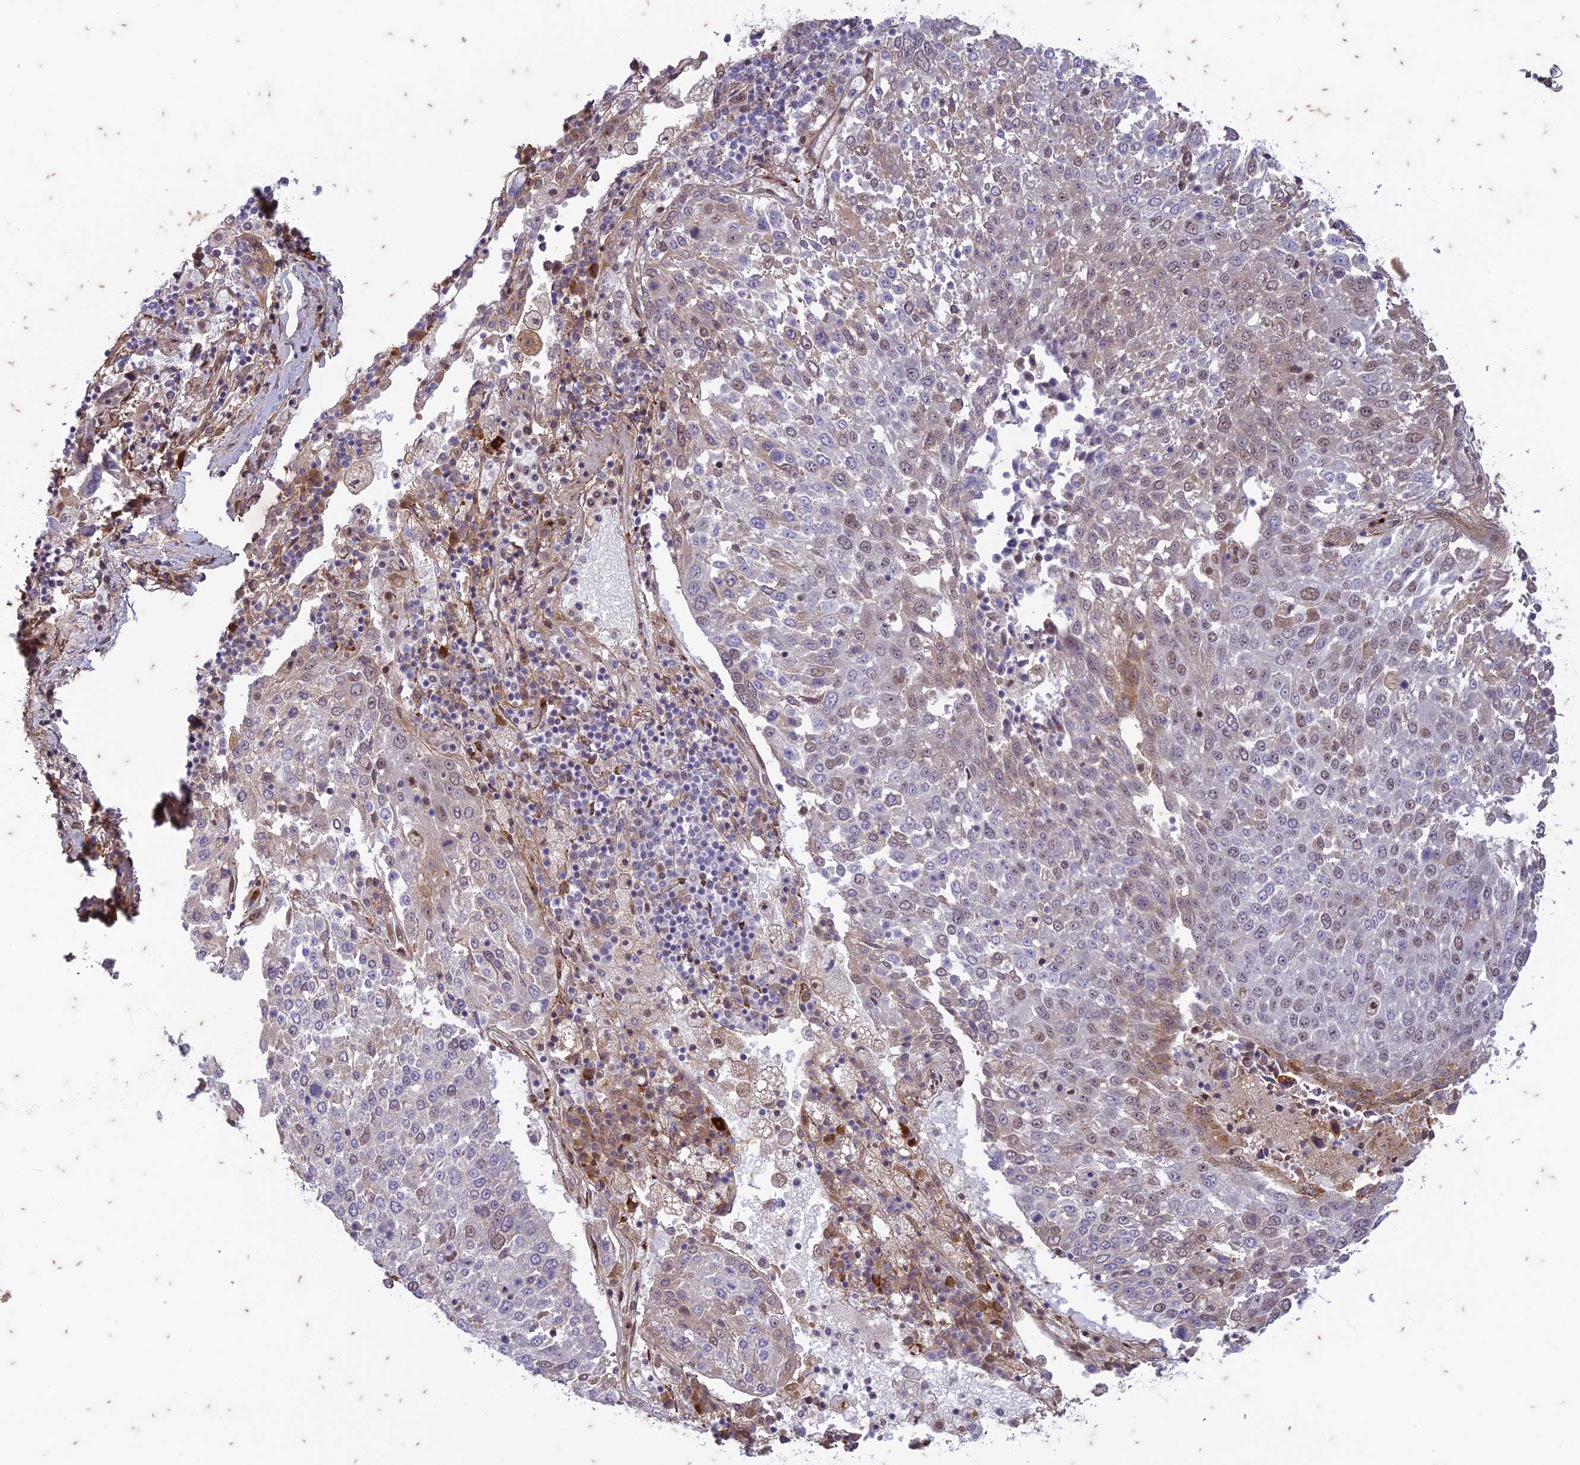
{"staining": {"intensity": "moderate", "quantity": "<25%", "location": "nuclear"}, "tissue": "lung cancer", "cell_type": "Tumor cells", "image_type": "cancer", "snomed": [{"axis": "morphology", "description": "Squamous cell carcinoma, NOS"}, {"axis": "topography", "description": "Lung"}], "caption": "Immunohistochemistry (IHC) histopathology image of neoplastic tissue: lung cancer (squamous cell carcinoma) stained using IHC shows low levels of moderate protein expression localized specifically in the nuclear of tumor cells, appearing as a nuclear brown color.", "gene": "PABPN1L", "patient": {"sex": "male", "age": 65}}